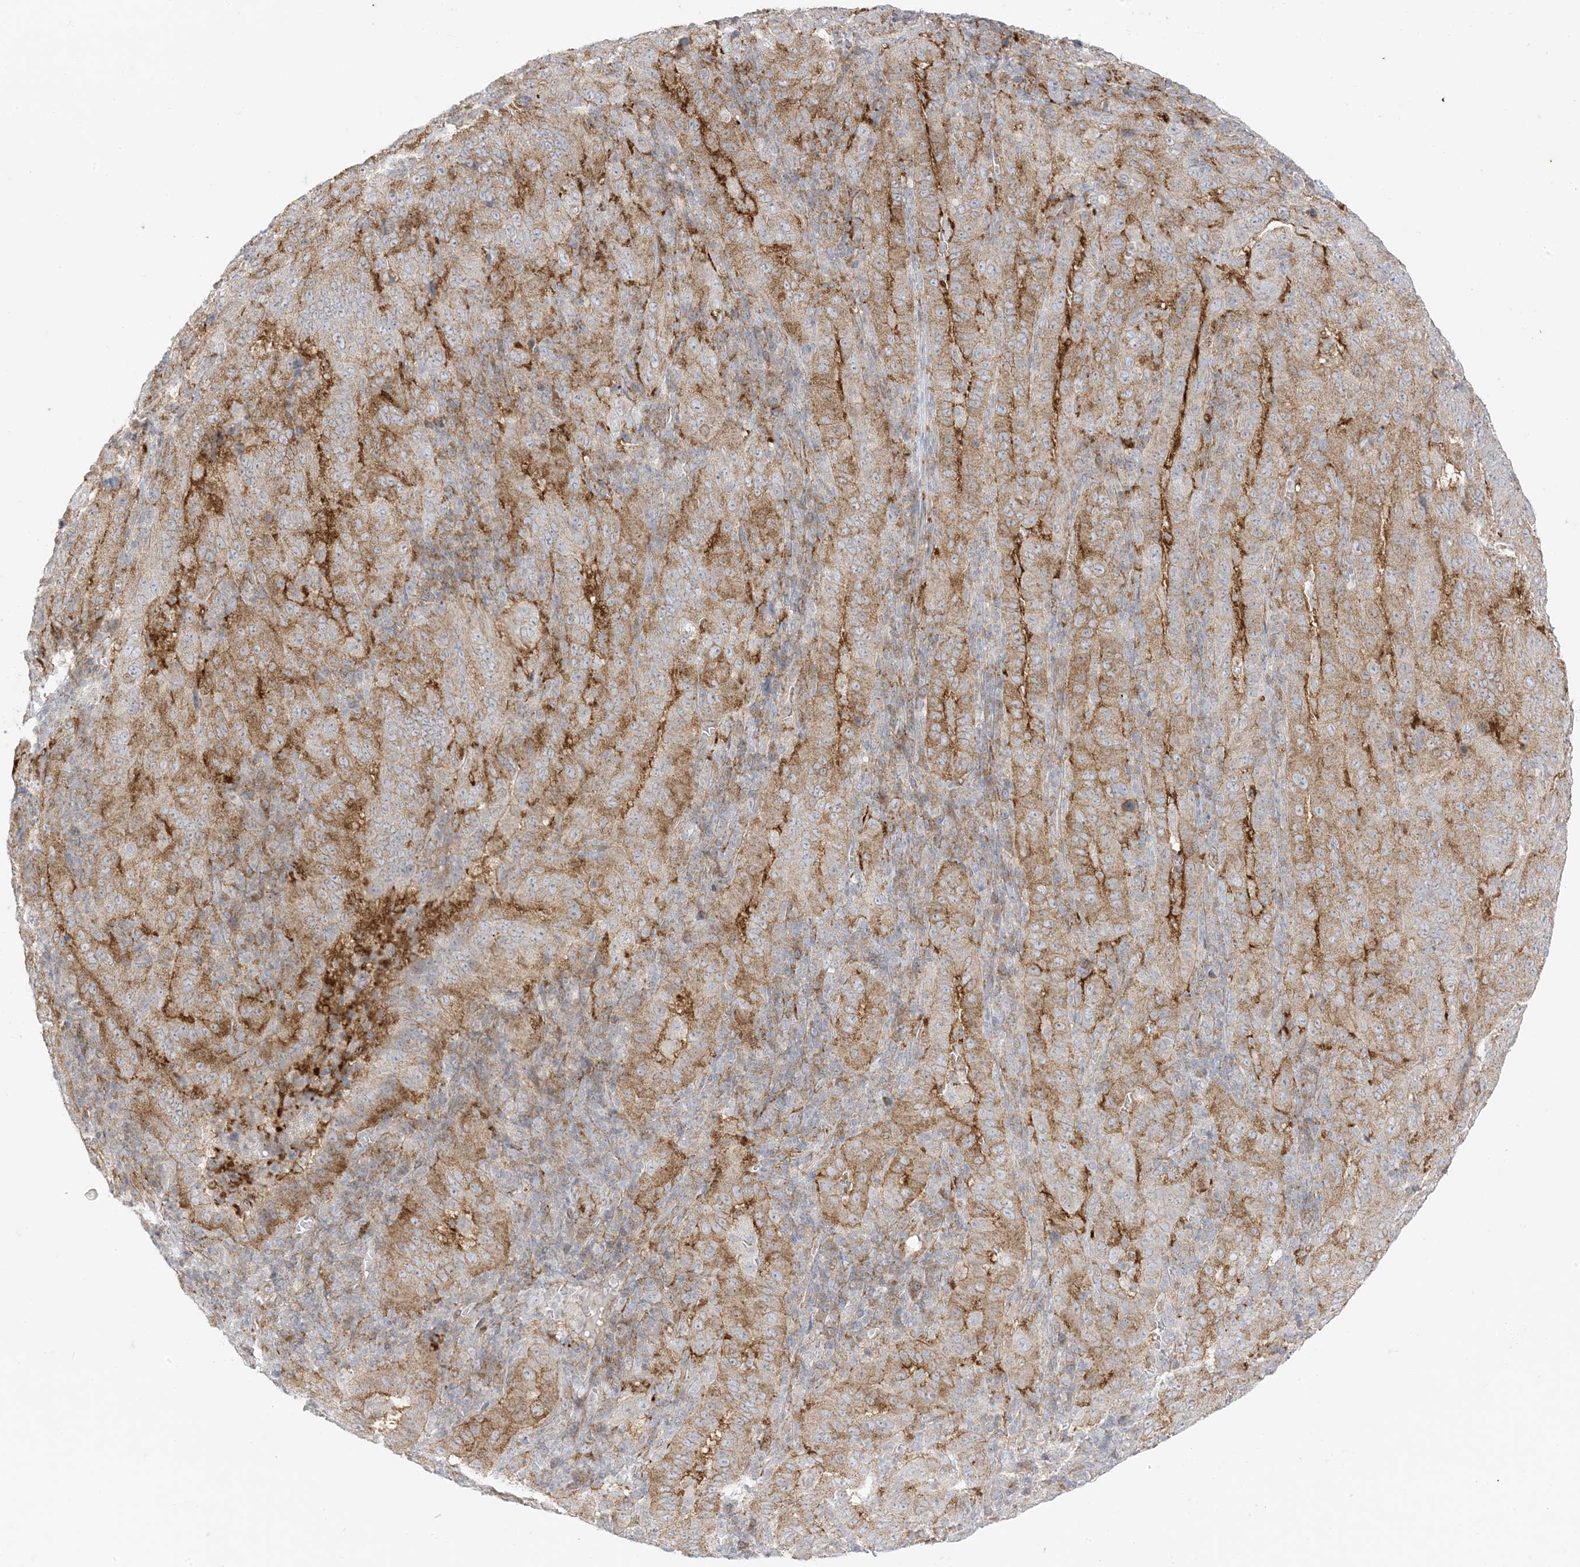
{"staining": {"intensity": "moderate", "quantity": ">75%", "location": "cytoplasmic/membranous"}, "tissue": "pancreatic cancer", "cell_type": "Tumor cells", "image_type": "cancer", "snomed": [{"axis": "morphology", "description": "Adenocarcinoma, NOS"}, {"axis": "topography", "description": "Pancreas"}], "caption": "Pancreatic cancer tissue exhibits moderate cytoplasmic/membranous staining in approximately >75% of tumor cells", "gene": "RAC1", "patient": {"sex": "male", "age": 63}}